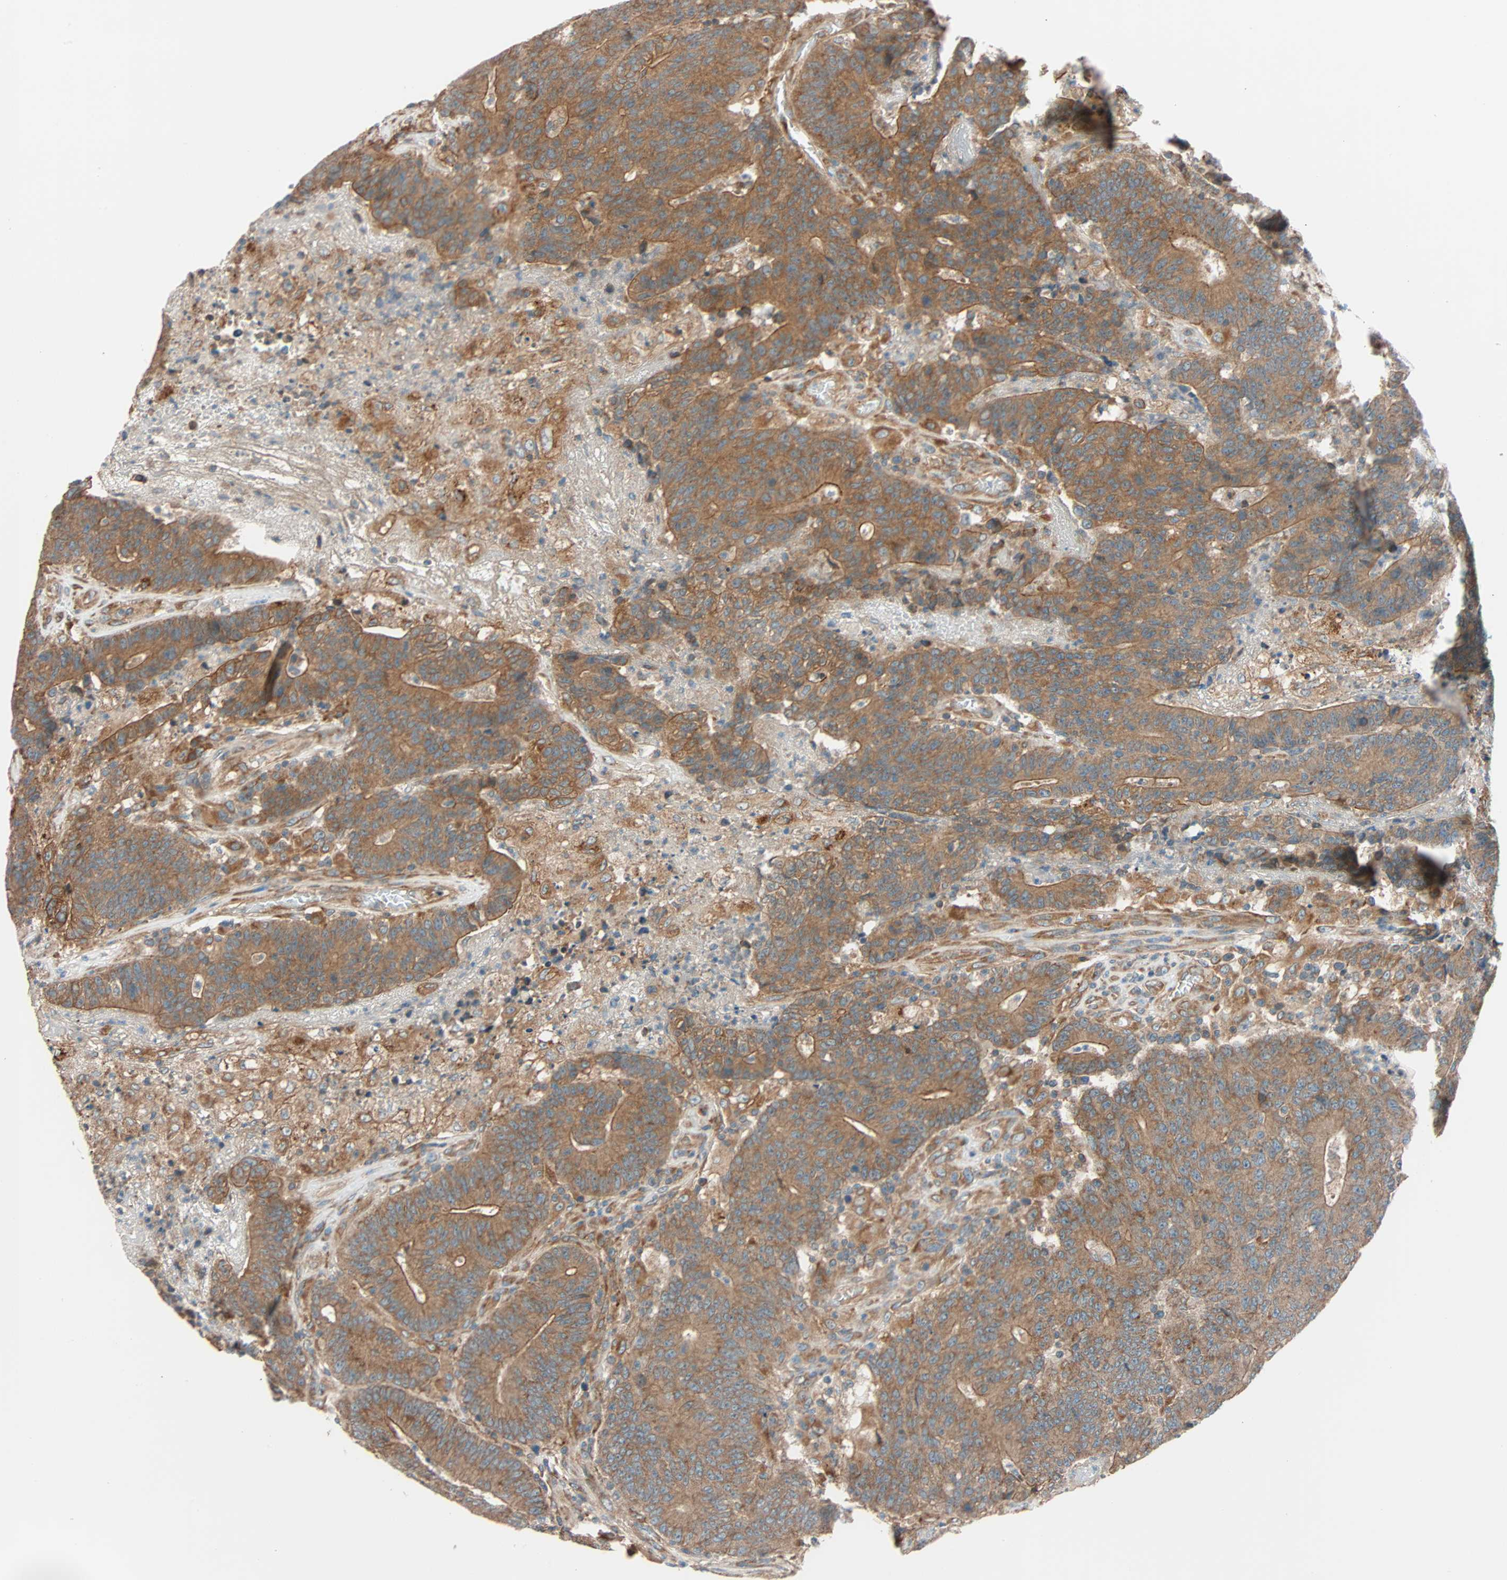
{"staining": {"intensity": "moderate", "quantity": ">75%", "location": "cytoplasmic/membranous"}, "tissue": "colorectal cancer", "cell_type": "Tumor cells", "image_type": "cancer", "snomed": [{"axis": "morphology", "description": "Normal tissue, NOS"}, {"axis": "morphology", "description": "Adenocarcinoma, NOS"}, {"axis": "topography", "description": "Colon"}], "caption": "Colorectal adenocarcinoma was stained to show a protein in brown. There is medium levels of moderate cytoplasmic/membranous positivity in approximately >75% of tumor cells.", "gene": "PHYH", "patient": {"sex": "female", "age": 75}}